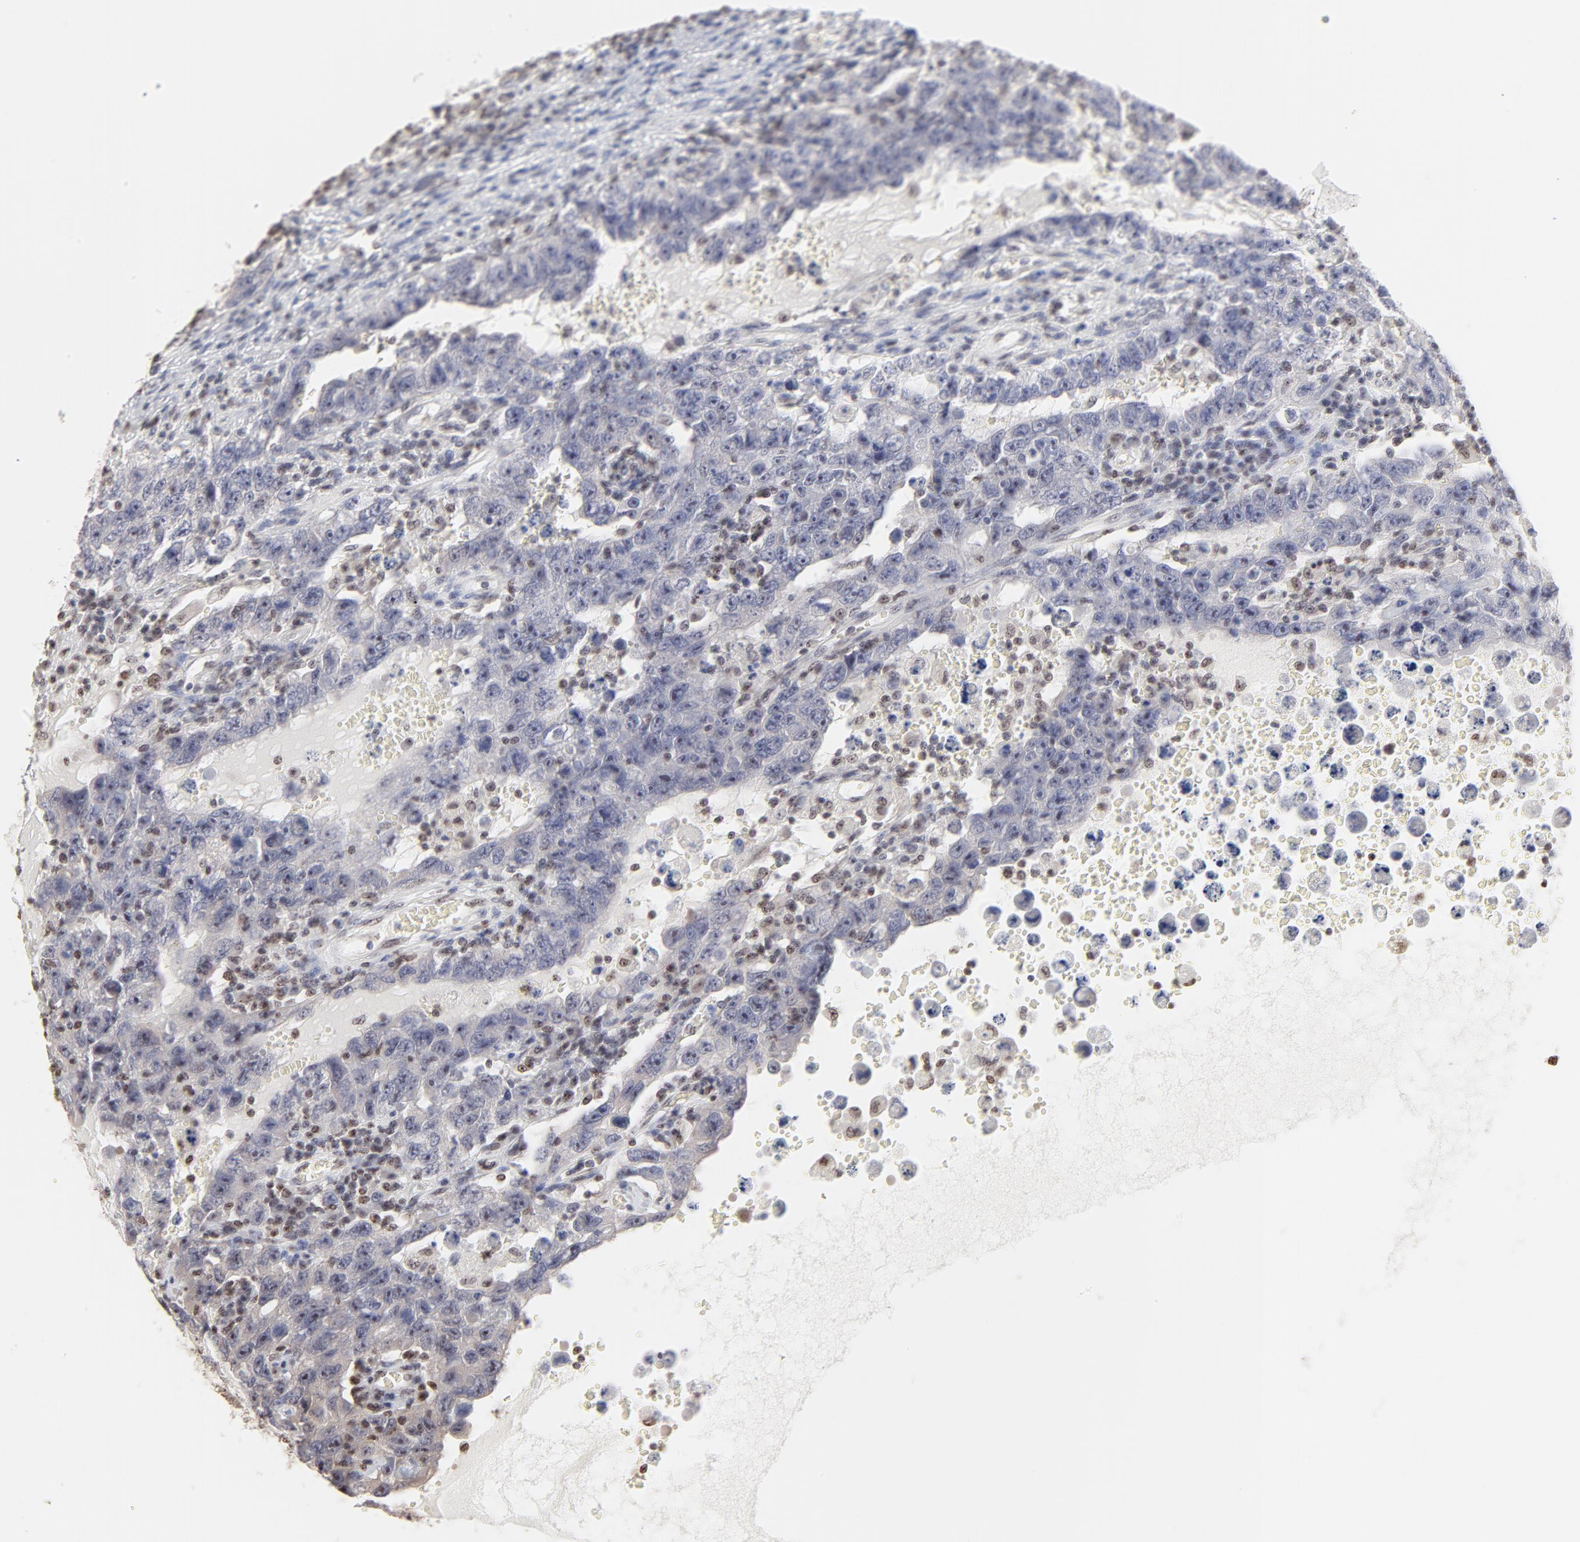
{"staining": {"intensity": "negative", "quantity": "none", "location": "none"}, "tissue": "testis cancer", "cell_type": "Tumor cells", "image_type": "cancer", "snomed": [{"axis": "morphology", "description": "Carcinoma, Embryonal, NOS"}, {"axis": "topography", "description": "Testis"}], "caption": "Micrograph shows no protein staining in tumor cells of testis embryonal carcinoma tissue.", "gene": "NFIL3", "patient": {"sex": "male", "age": 26}}